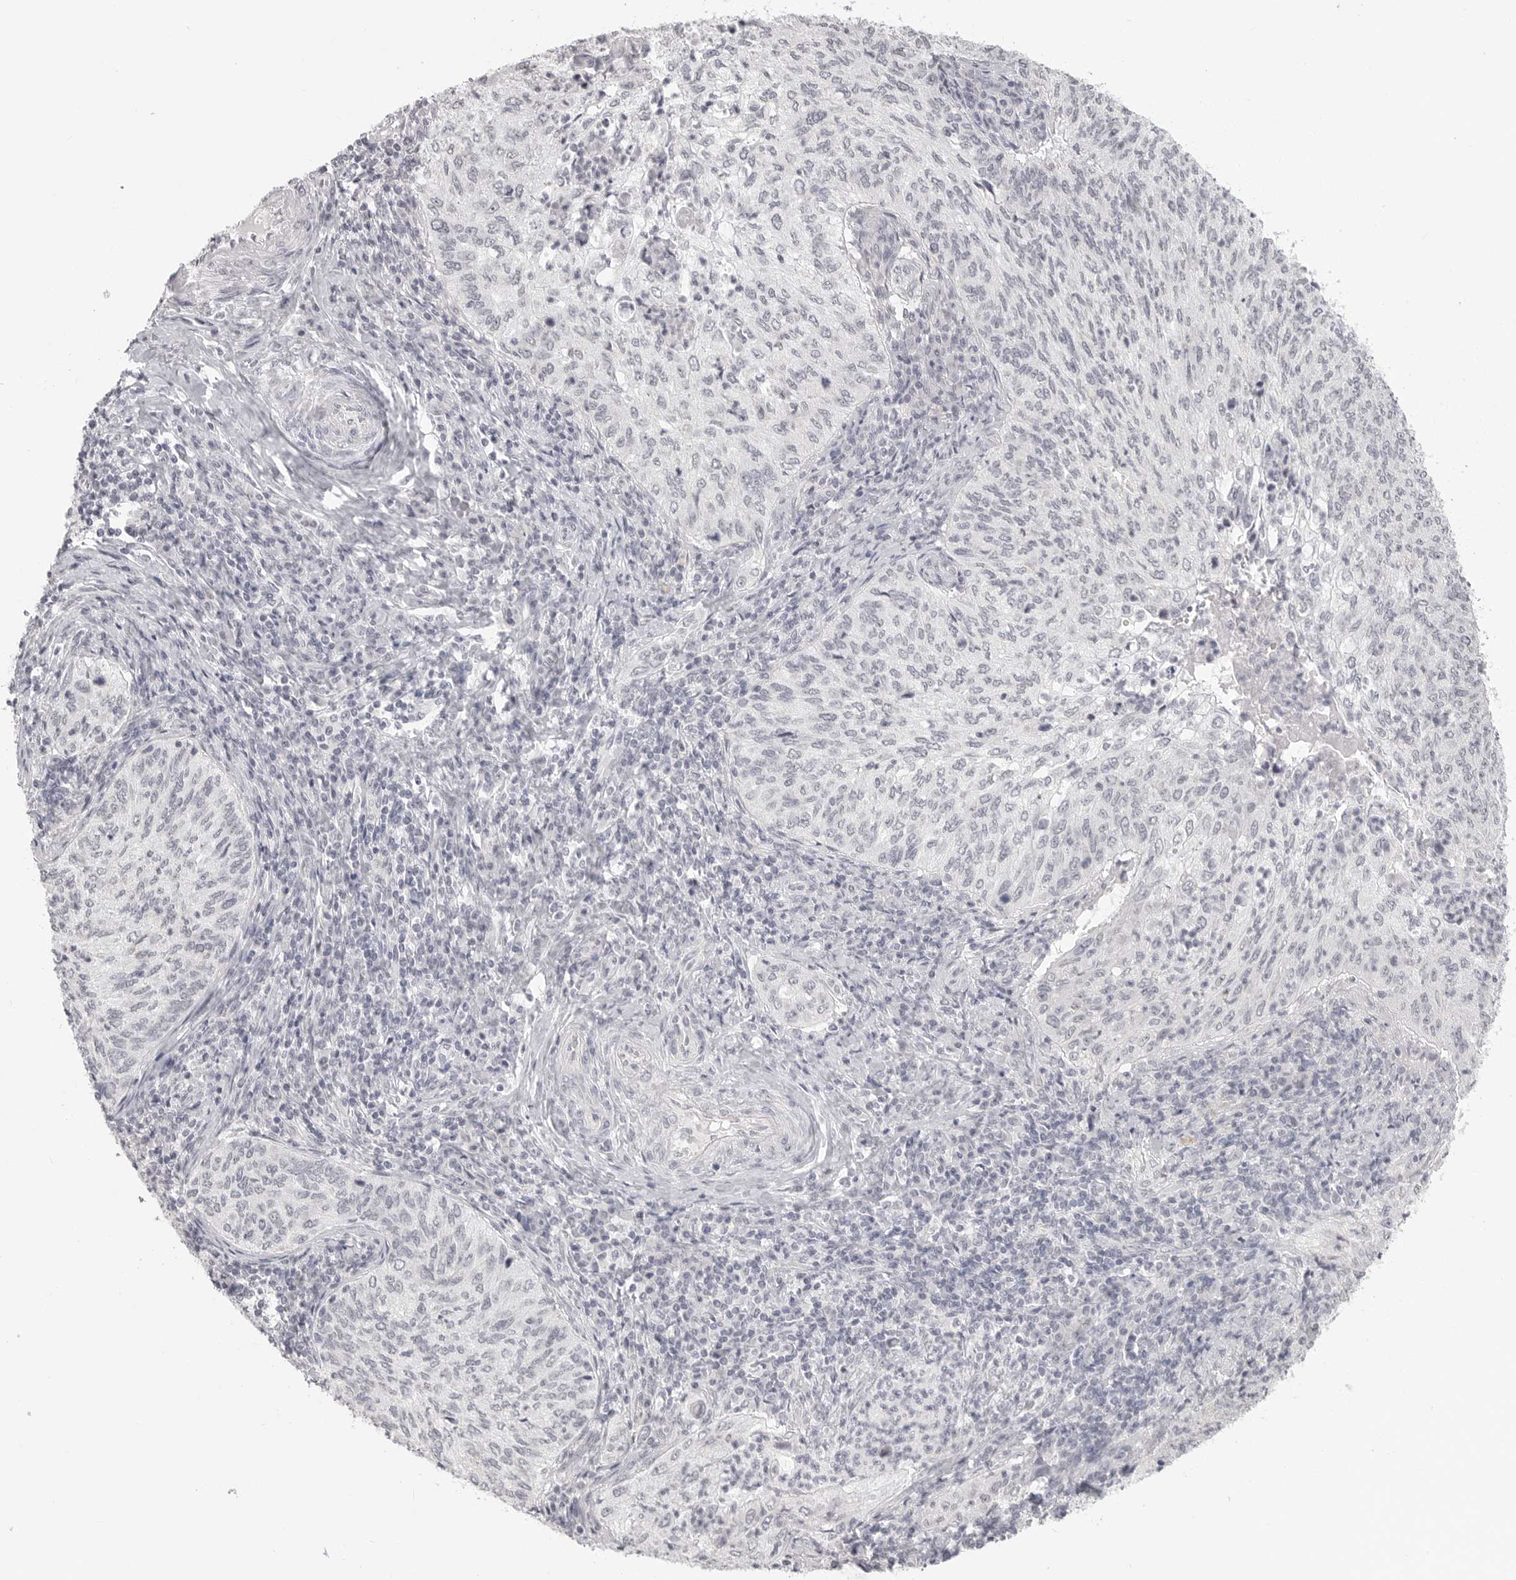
{"staining": {"intensity": "negative", "quantity": "none", "location": "none"}, "tissue": "cervical cancer", "cell_type": "Tumor cells", "image_type": "cancer", "snomed": [{"axis": "morphology", "description": "Squamous cell carcinoma, NOS"}, {"axis": "topography", "description": "Cervix"}], "caption": "The photomicrograph displays no staining of tumor cells in cervical squamous cell carcinoma.", "gene": "KLK11", "patient": {"sex": "female", "age": 30}}